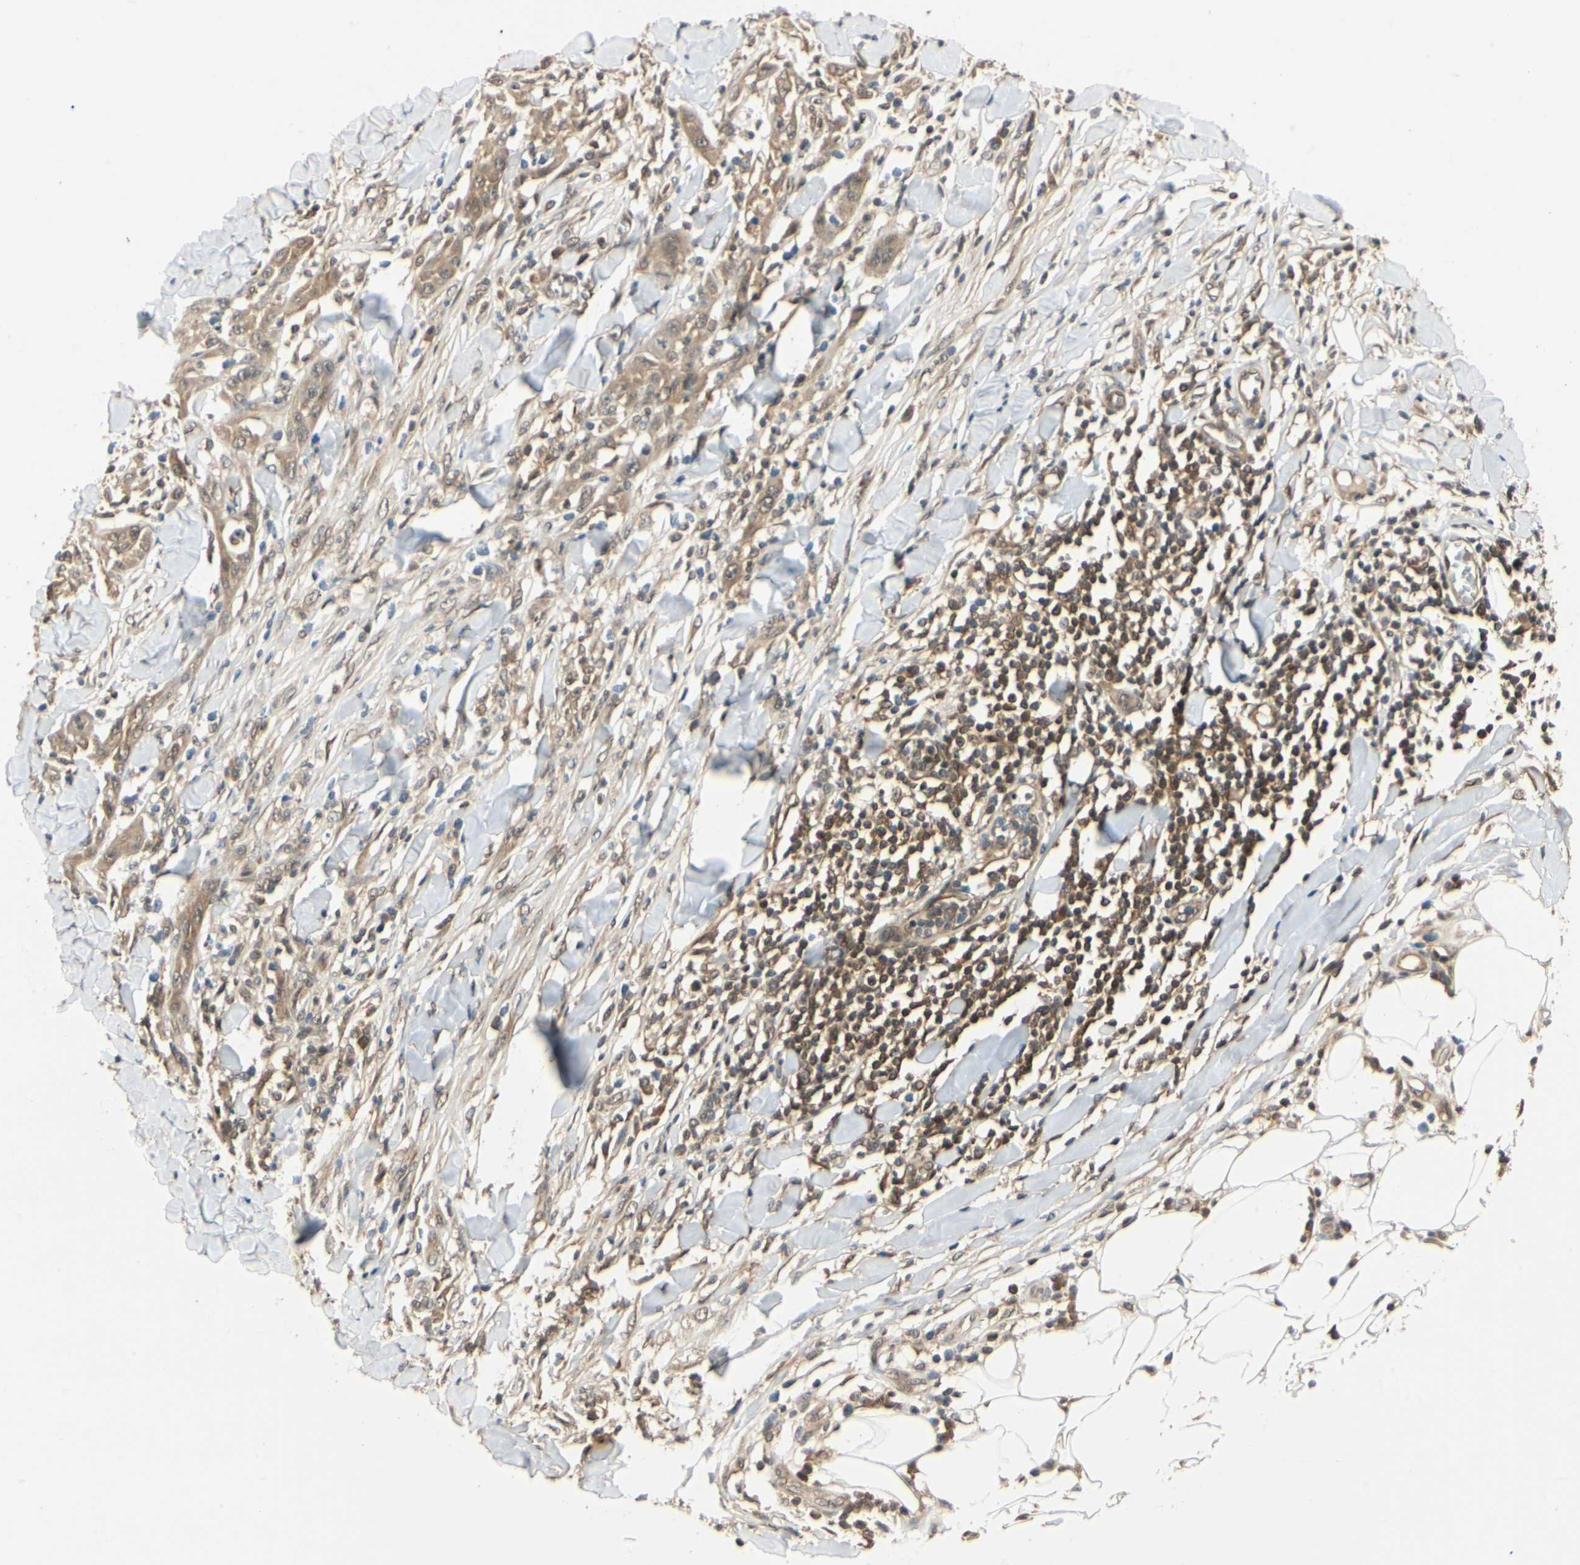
{"staining": {"intensity": "moderate", "quantity": ">75%", "location": "cytoplasmic/membranous"}, "tissue": "skin cancer", "cell_type": "Tumor cells", "image_type": "cancer", "snomed": [{"axis": "morphology", "description": "Squamous cell carcinoma, NOS"}, {"axis": "topography", "description": "Skin"}], "caption": "IHC histopathology image of neoplastic tissue: skin cancer (squamous cell carcinoma) stained using immunohistochemistry exhibits medium levels of moderate protein expression localized specifically in the cytoplasmic/membranous of tumor cells, appearing as a cytoplasmic/membranous brown color.", "gene": "UBE2Z", "patient": {"sex": "male", "age": 24}}